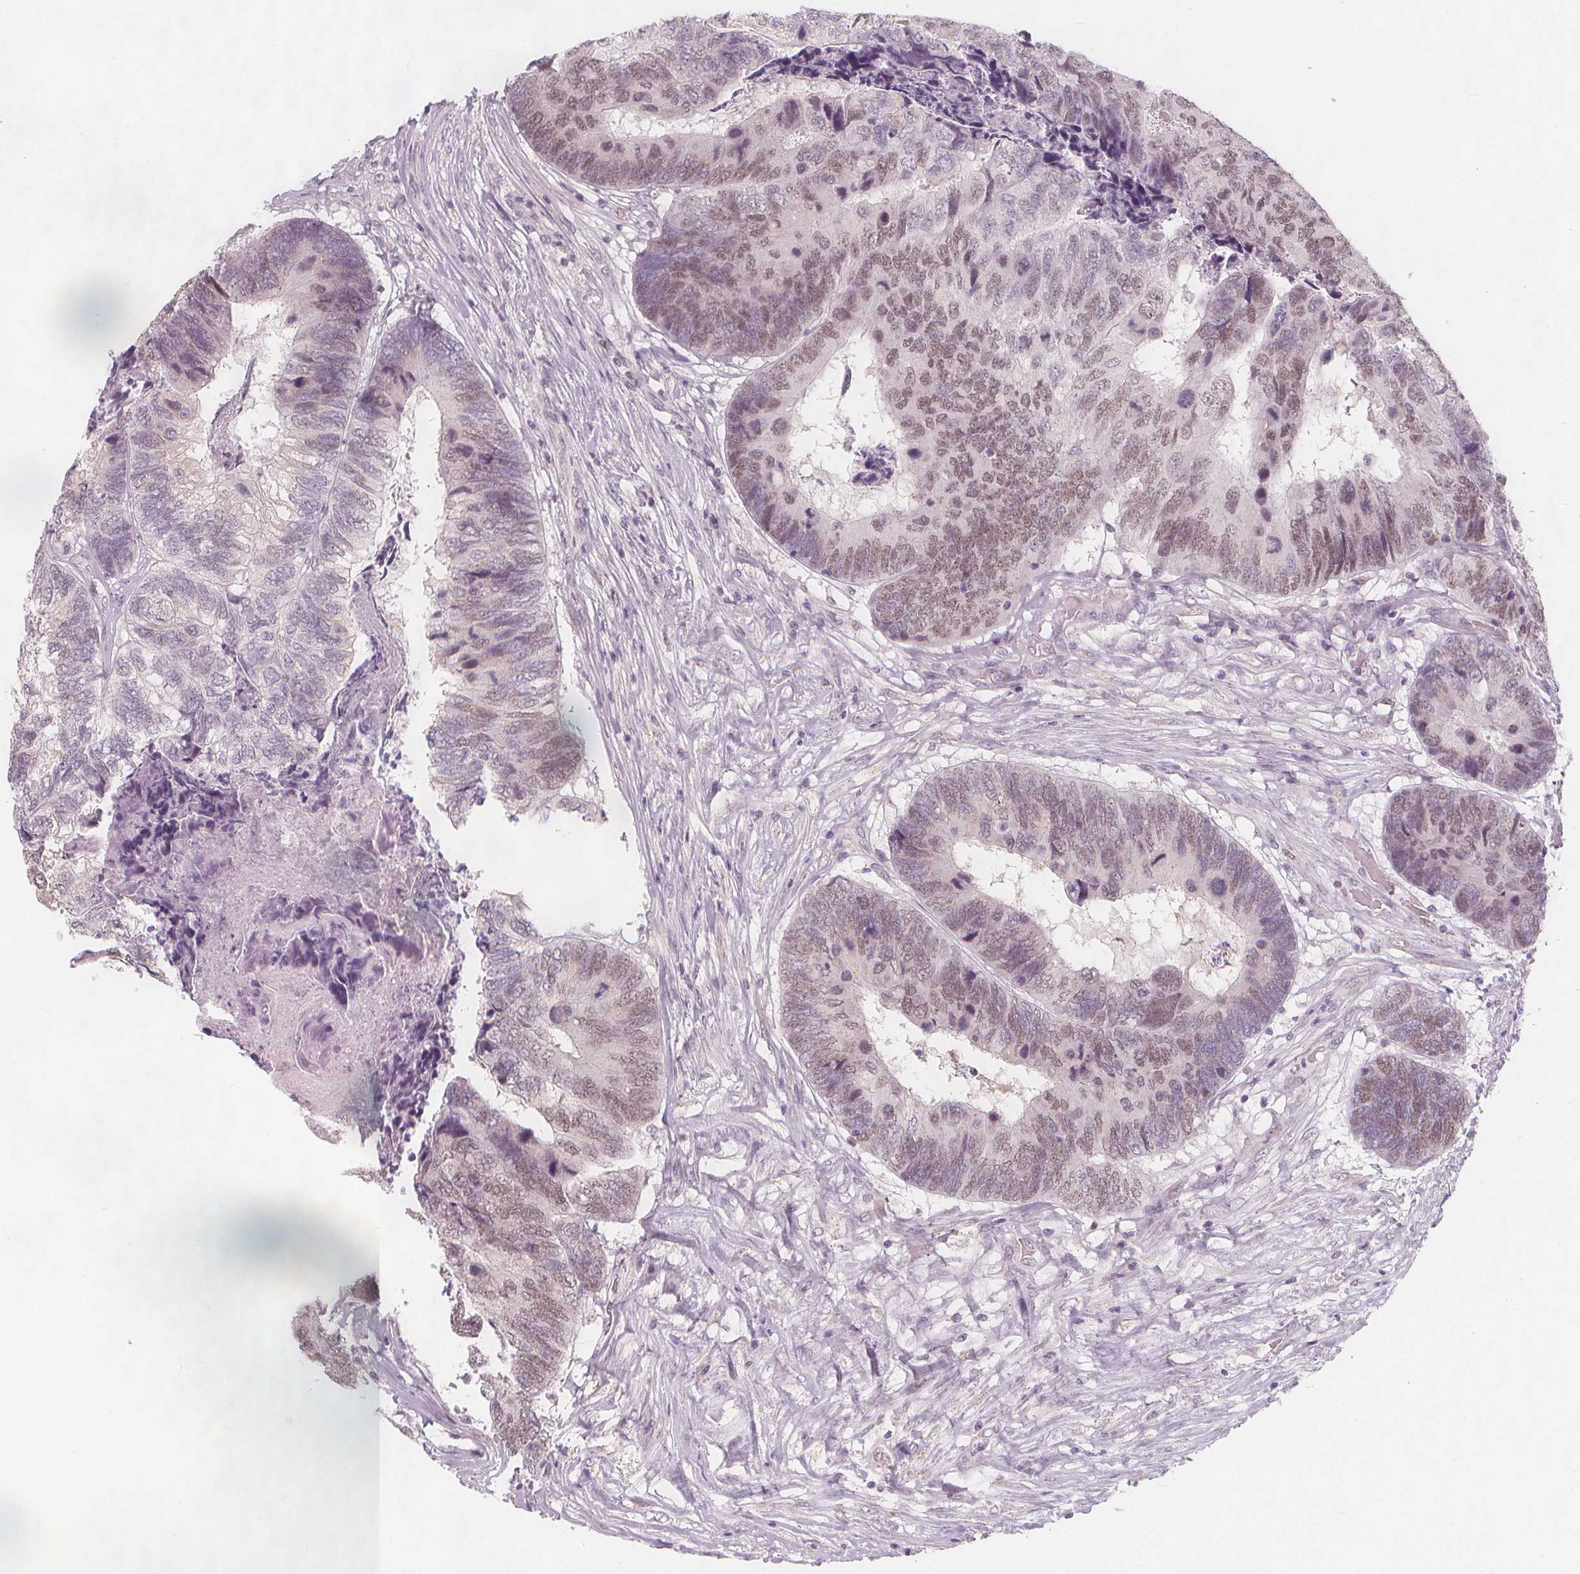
{"staining": {"intensity": "weak", "quantity": "25%-75%", "location": "nuclear"}, "tissue": "colorectal cancer", "cell_type": "Tumor cells", "image_type": "cancer", "snomed": [{"axis": "morphology", "description": "Adenocarcinoma, NOS"}, {"axis": "topography", "description": "Colon"}], "caption": "Human colorectal cancer stained with a protein marker demonstrates weak staining in tumor cells.", "gene": "TIPIN", "patient": {"sex": "female", "age": 67}}